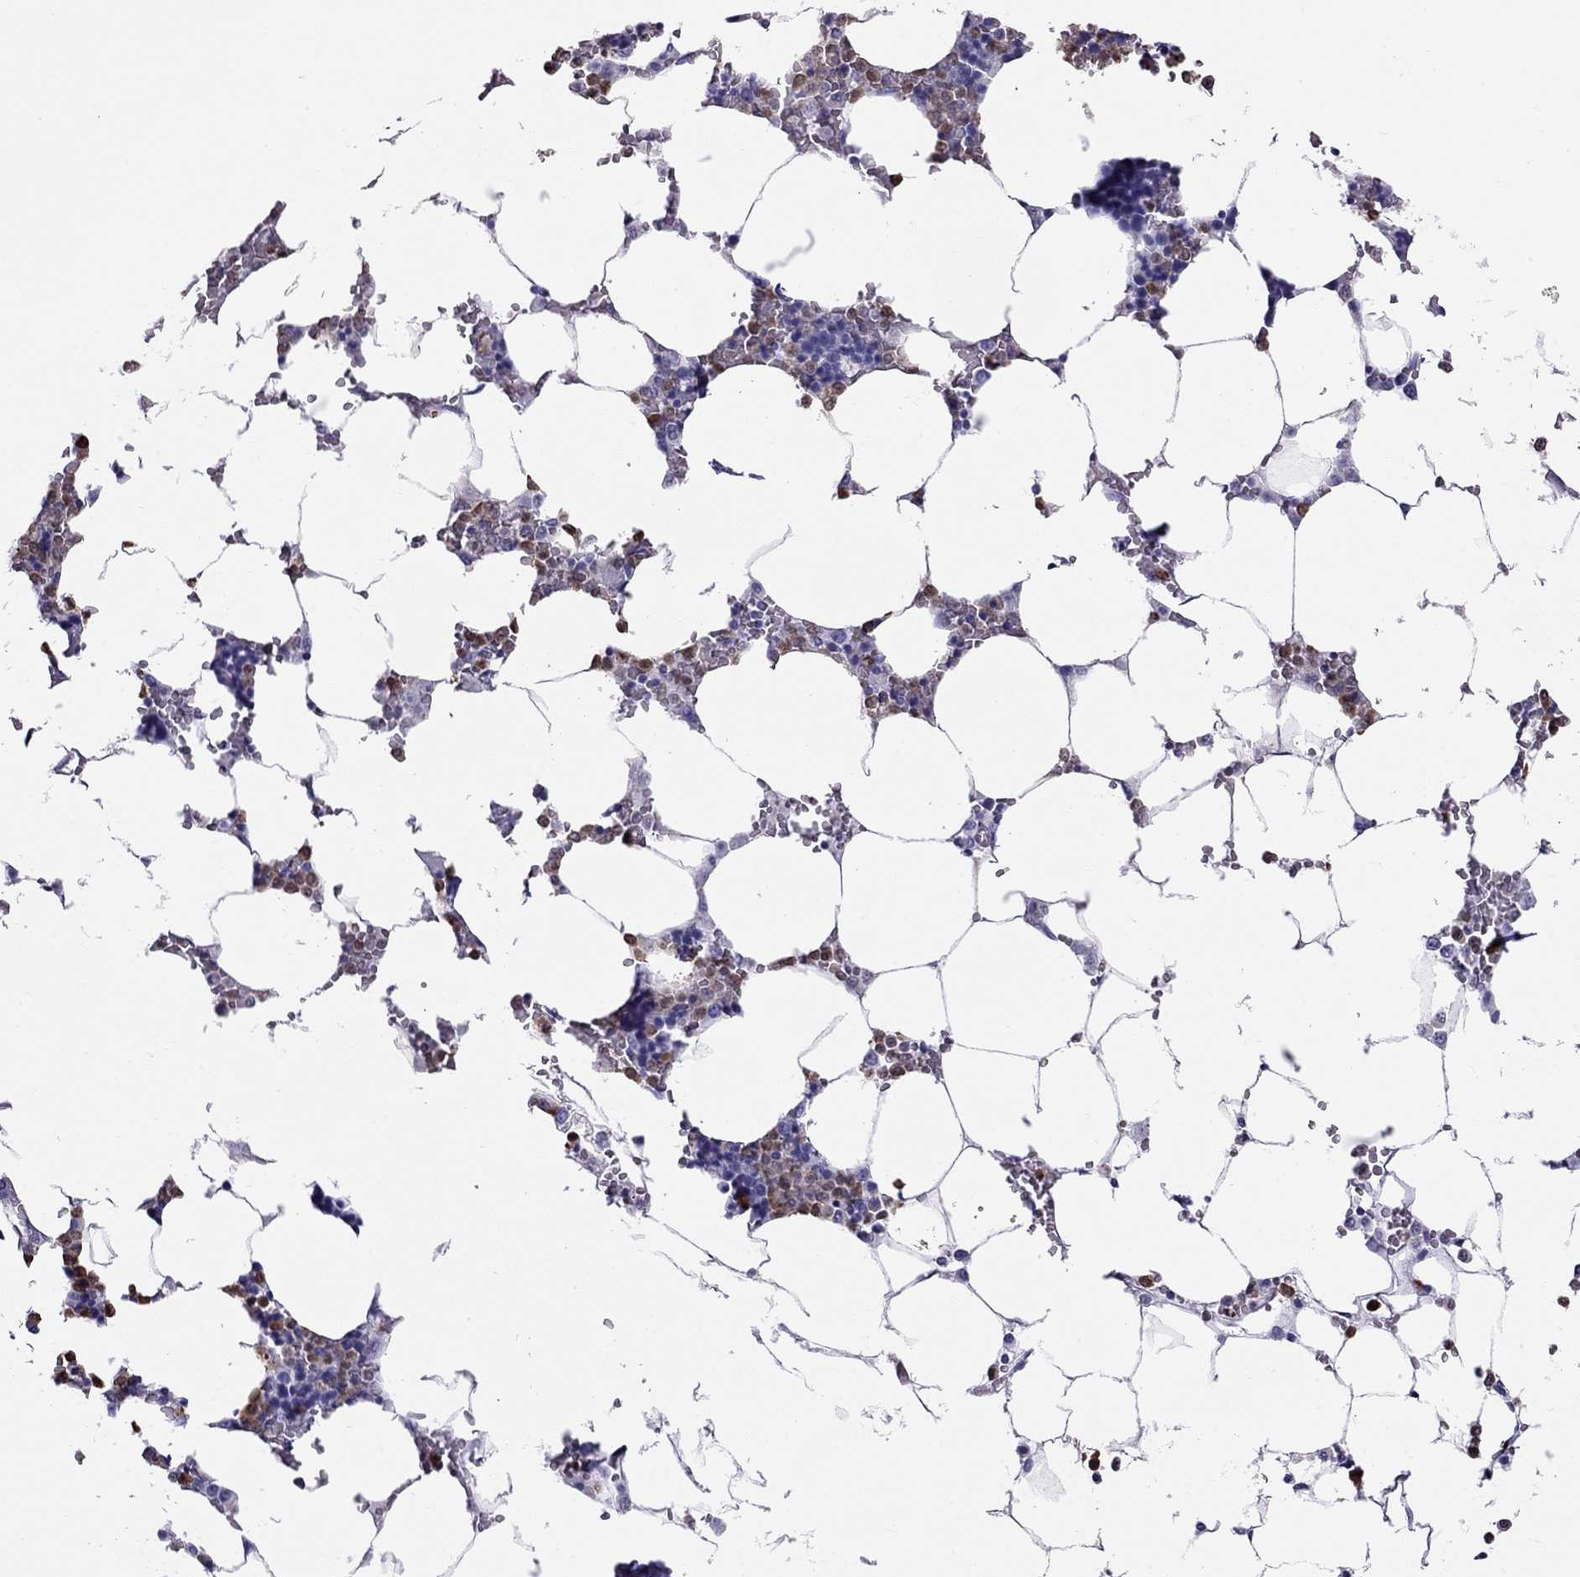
{"staining": {"intensity": "strong", "quantity": "<25%", "location": "cytoplasmic/membranous,nuclear"}, "tissue": "bone marrow", "cell_type": "Hematopoietic cells", "image_type": "normal", "snomed": [{"axis": "morphology", "description": "Normal tissue, NOS"}, {"axis": "topography", "description": "Bone marrow"}], "caption": "Brown immunohistochemical staining in unremarkable human bone marrow displays strong cytoplasmic/membranous,nuclear positivity in about <25% of hematopoietic cells.", "gene": "SLAMF1", "patient": {"sex": "male", "age": 63}}